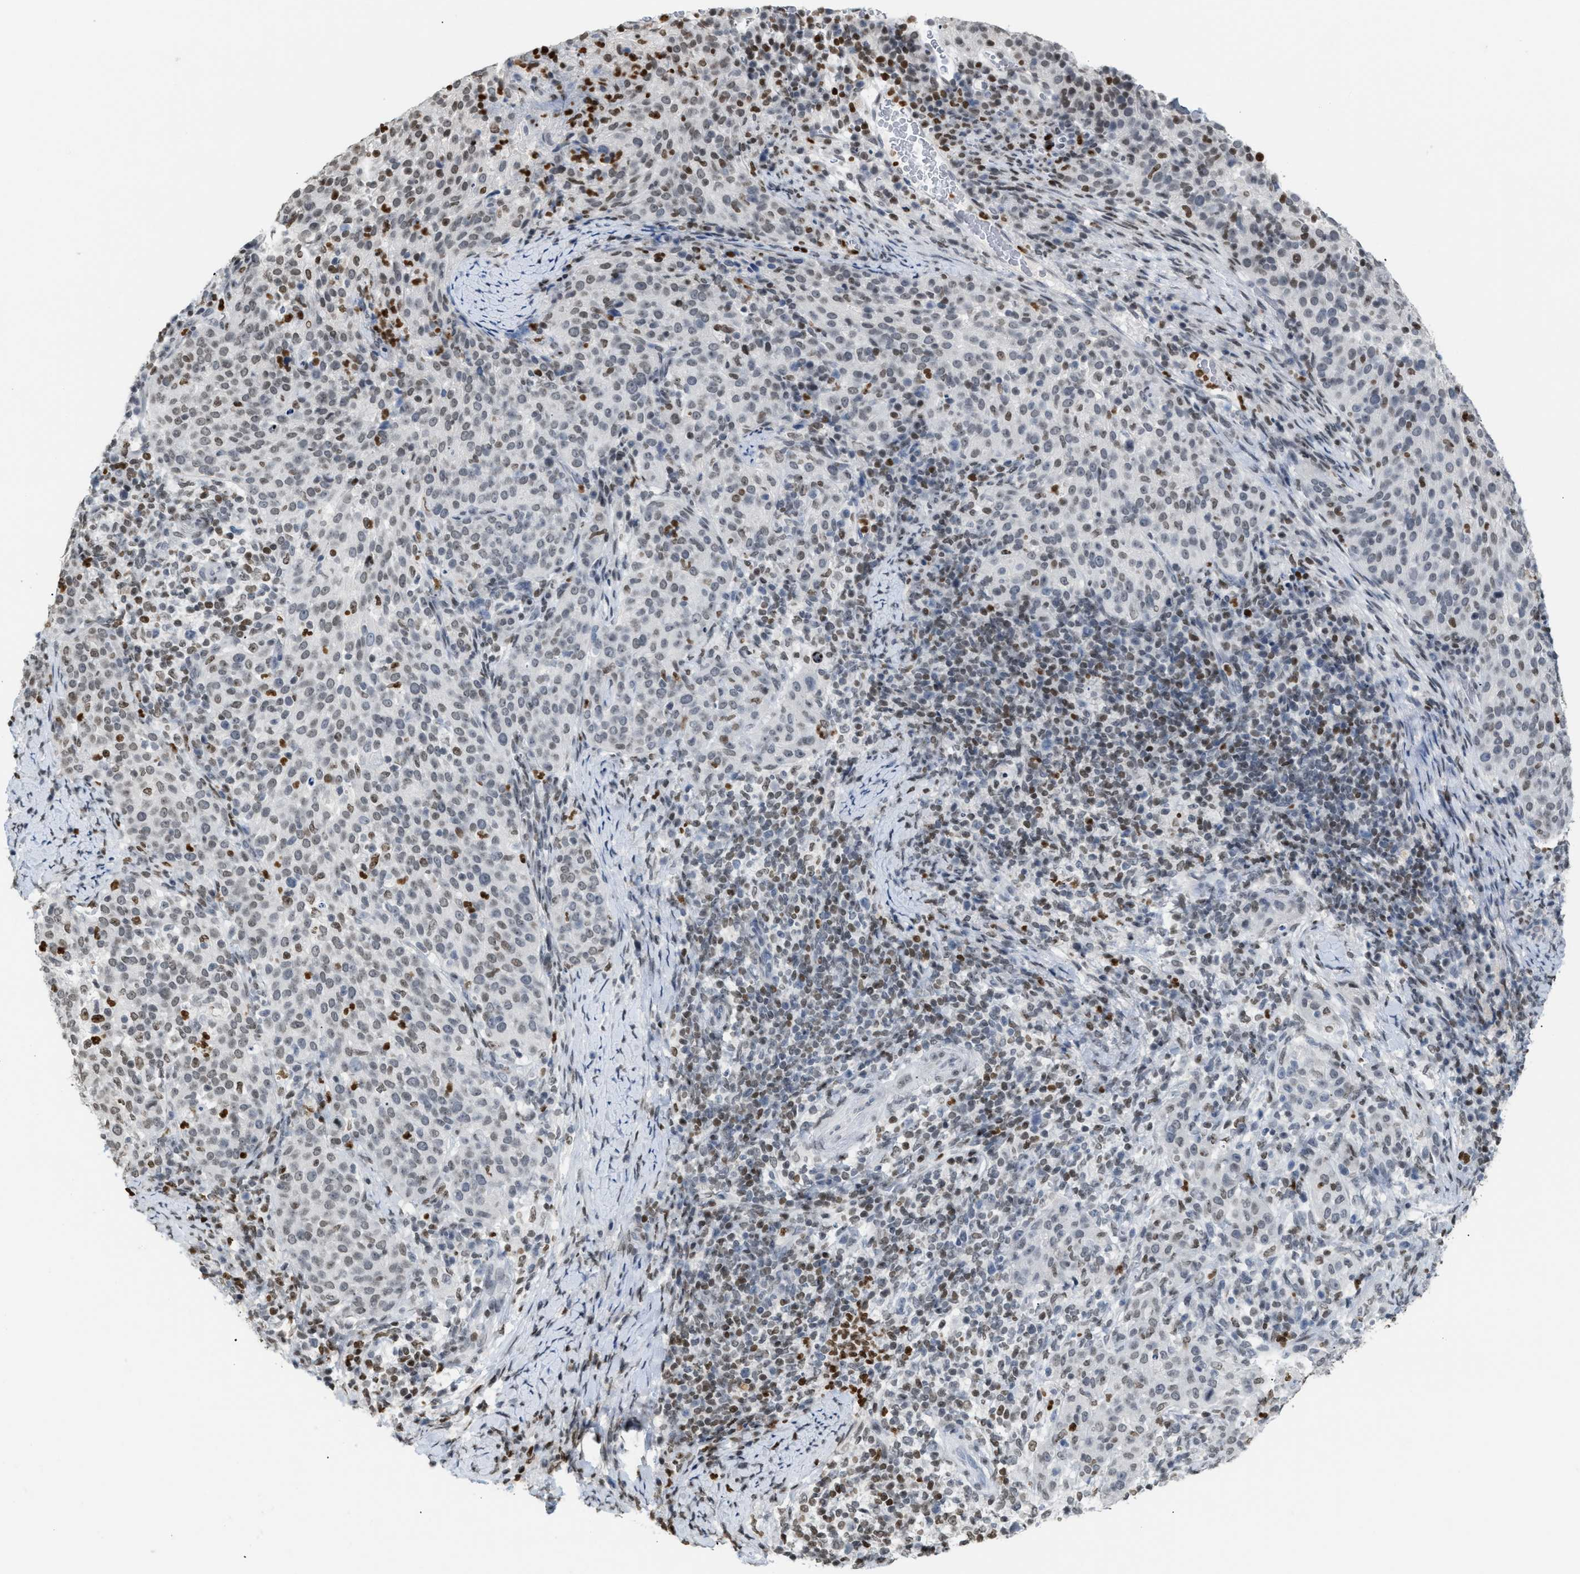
{"staining": {"intensity": "weak", "quantity": ">75%", "location": "nuclear"}, "tissue": "cervical cancer", "cell_type": "Tumor cells", "image_type": "cancer", "snomed": [{"axis": "morphology", "description": "Squamous cell carcinoma, NOS"}, {"axis": "topography", "description": "Cervix"}], "caption": "Cervical cancer stained for a protein (brown) demonstrates weak nuclear positive positivity in approximately >75% of tumor cells.", "gene": "HMGN2", "patient": {"sex": "female", "age": 51}}